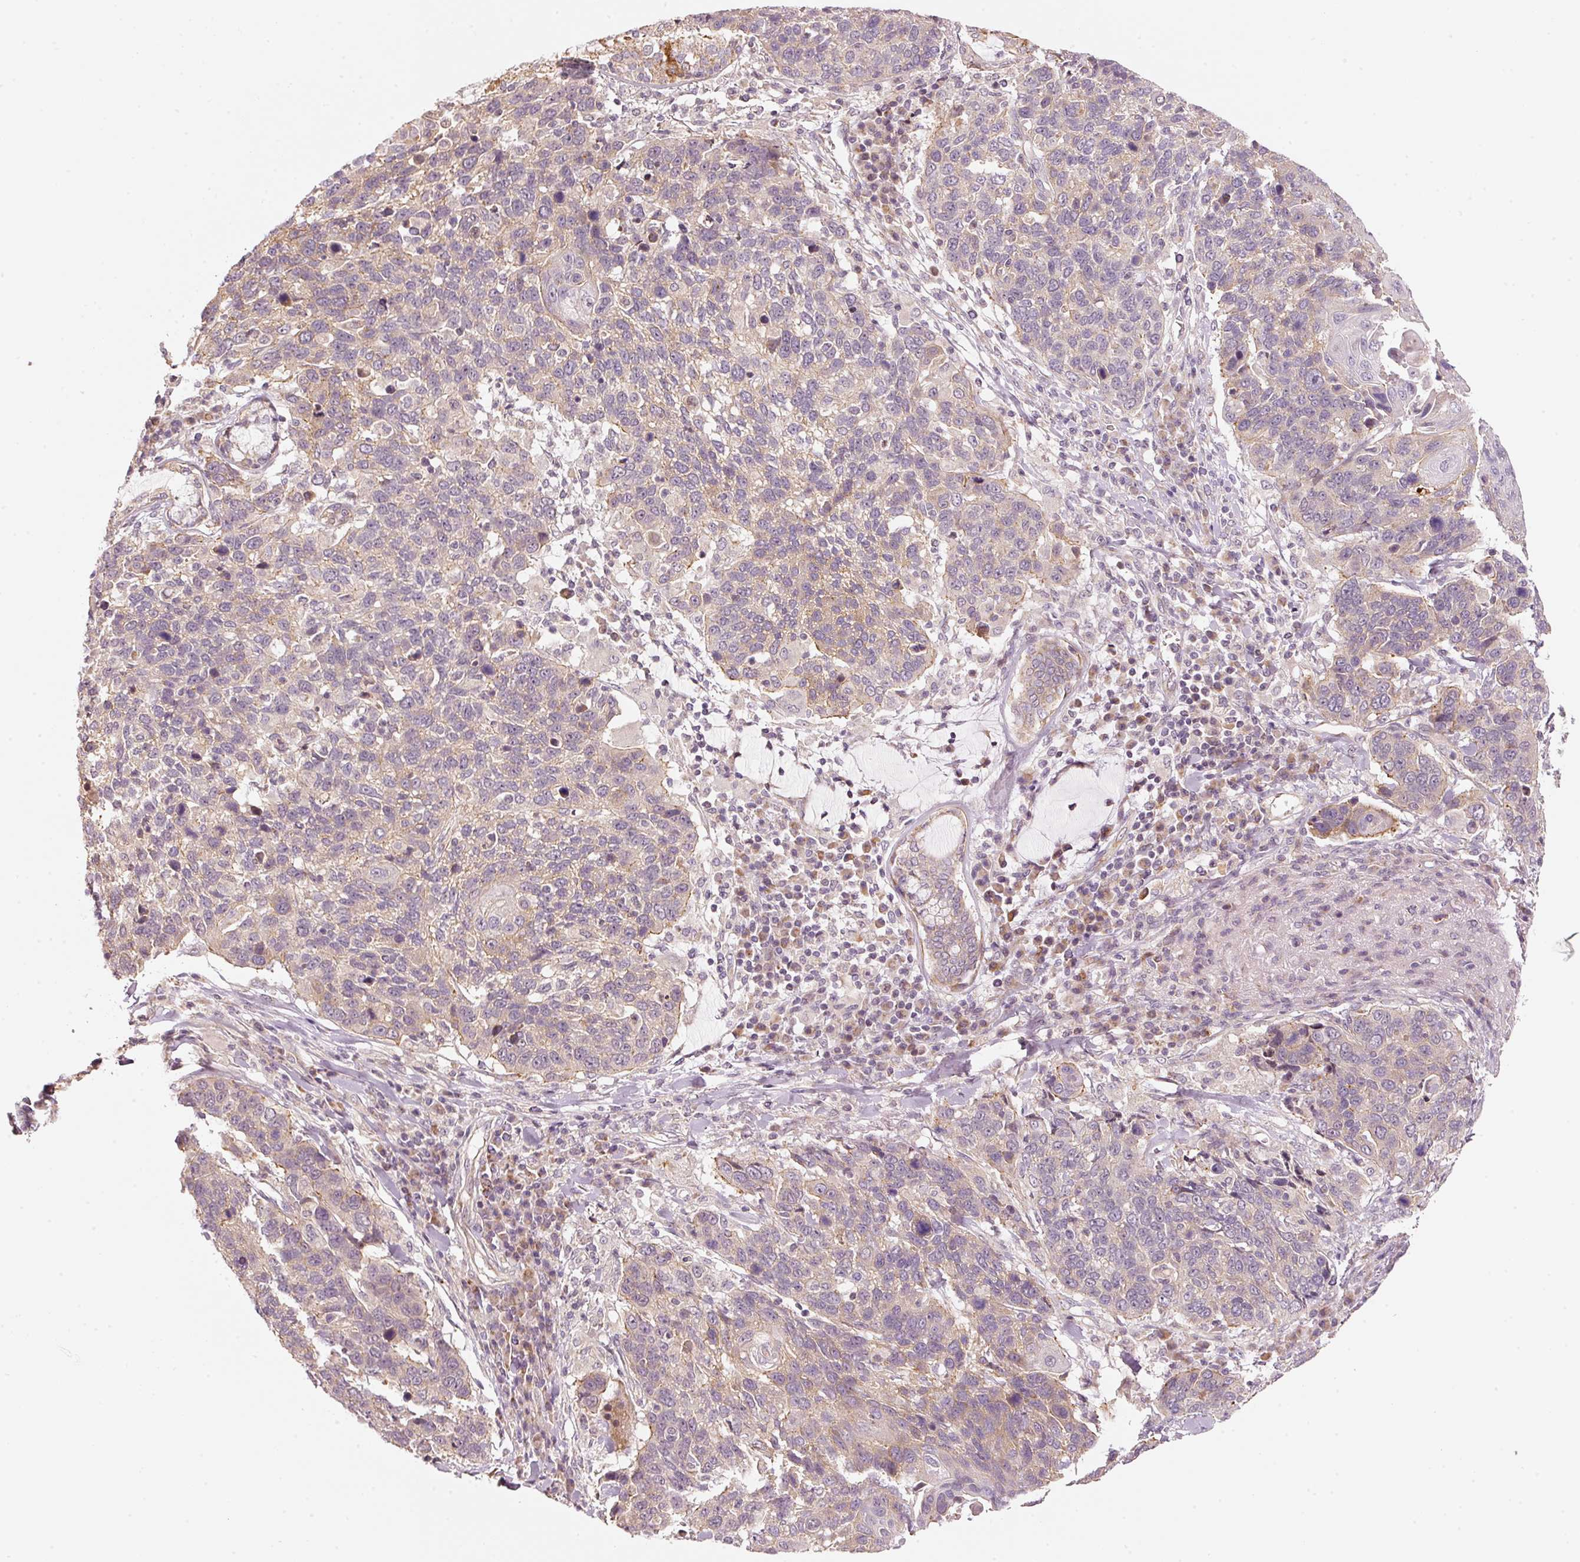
{"staining": {"intensity": "weak", "quantity": "25%-75%", "location": "cytoplasmic/membranous"}, "tissue": "lung cancer", "cell_type": "Tumor cells", "image_type": "cancer", "snomed": [{"axis": "morphology", "description": "Squamous cell carcinoma, NOS"}, {"axis": "topography", "description": "Lung"}], "caption": "DAB (3,3'-diaminobenzidine) immunohistochemical staining of human lung cancer exhibits weak cytoplasmic/membranous protein positivity in approximately 25%-75% of tumor cells. The protein is shown in brown color, while the nuclei are stained blue.", "gene": "ARHGAP22", "patient": {"sex": "male", "age": 66}}